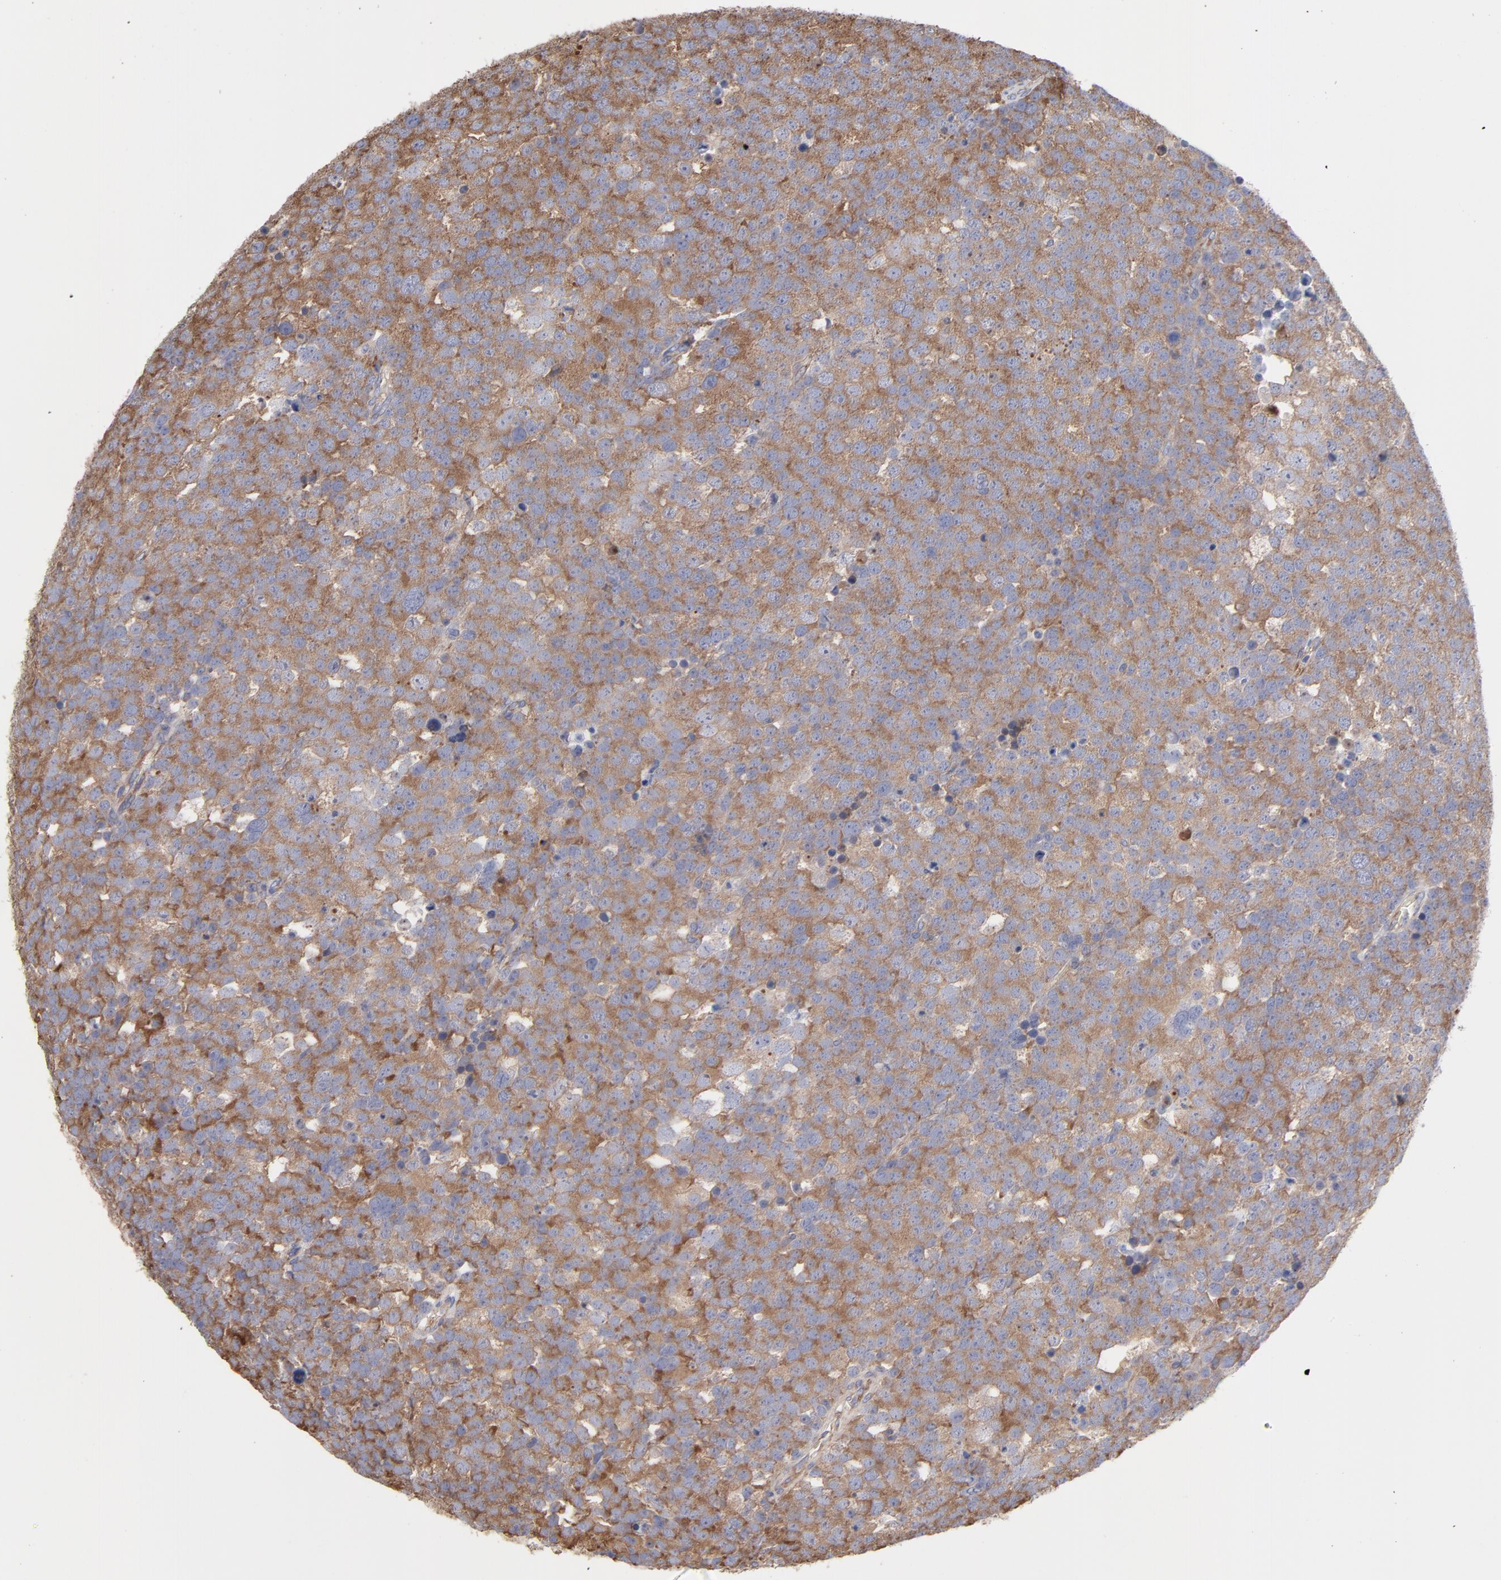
{"staining": {"intensity": "moderate", "quantity": ">75%", "location": "cytoplasmic/membranous"}, "tissue": "testis cancer", "cell_type": "Tumor cells", "image_type": "cancer", "snomed": [{"axis": "morphology", "description": "Seminoma, NOS"}, {"axis": "topography", "description": "Testis"}], "caption": "A medium amount of moderate cytoplasmic/membranous positivity is present in approximately >75% of tumor cells in testis seminoma tissue. (brown staining indicates protein expression, while blue staining denotes nuclei).", "gene": "RPL3", "patient": {"sex": "male", "age": 71}}